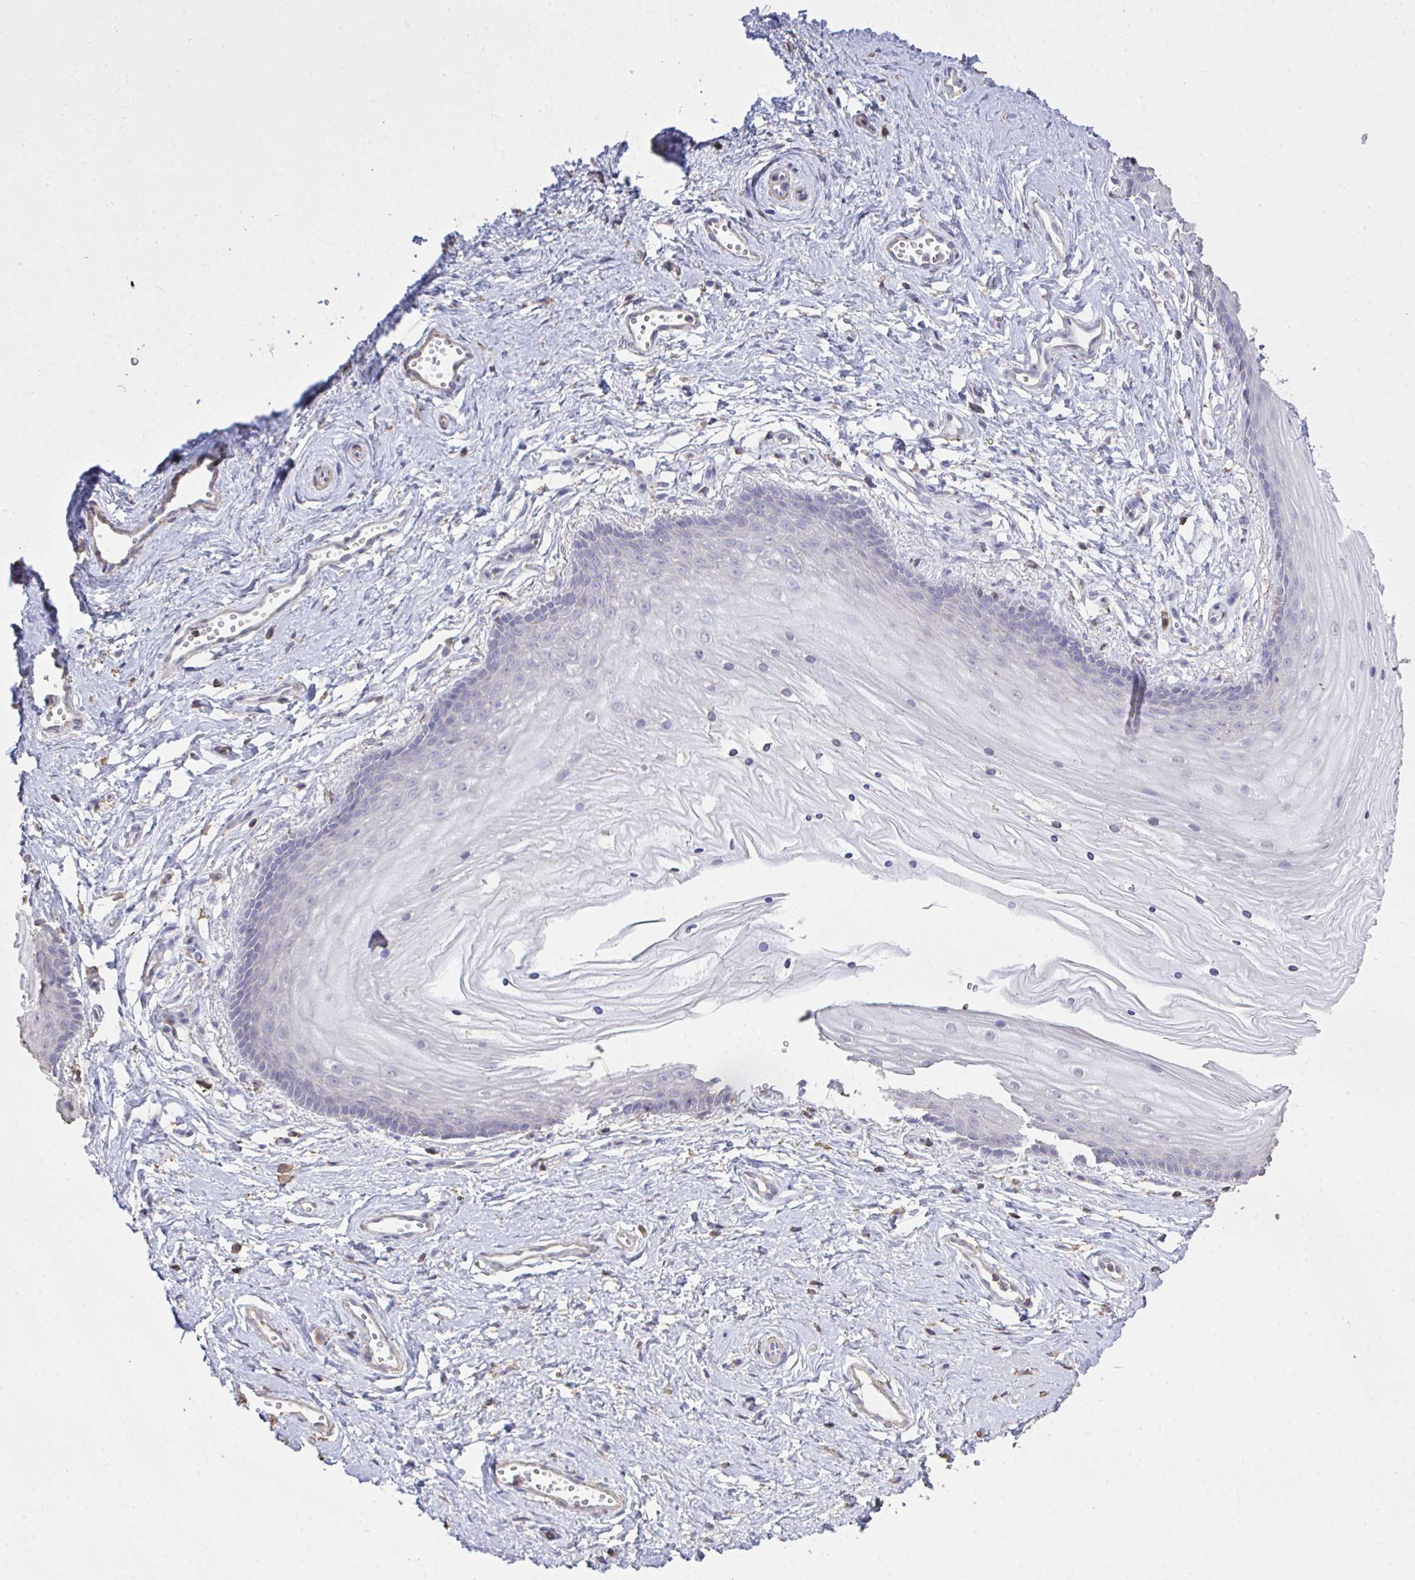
{"staining": {"intensity": "negative", "quantity": "none", "location": "none"}, "tissue": "vagina", "cell_type": "Squamous epithelial cells", "image_type": "normal", "snomed": [{"axis": "morphology", "description": "Normal tissue, NOS"}, {"axis": "topography", "description": "Vagina"}], "caption": "A micrograph of human vagina is negative for staining in squamous epithelial cells.", "gene": "IL23R", "patient": {"sex": "female", "age": 38}}